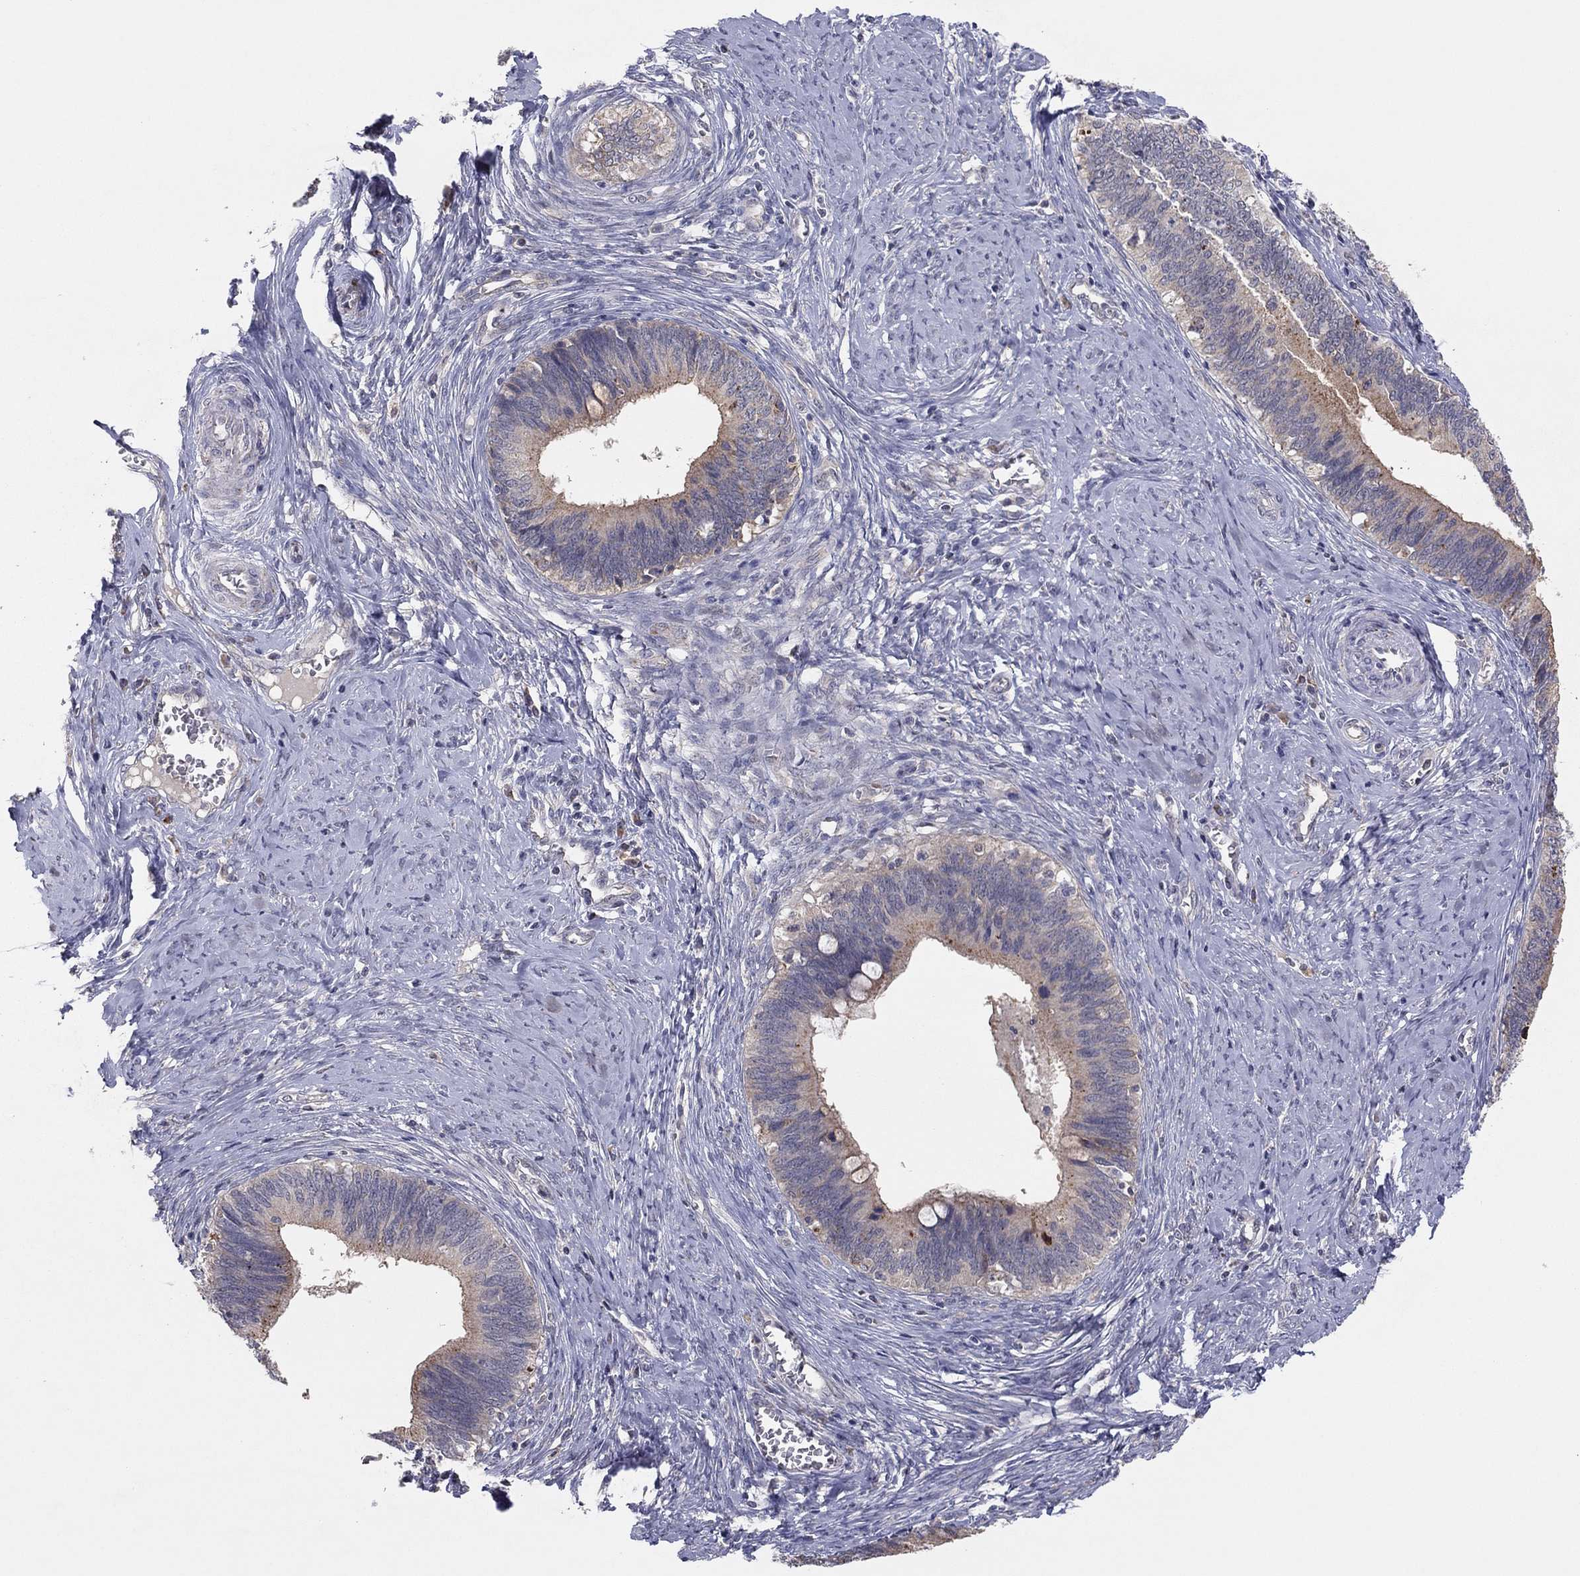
{"staining": {"intensity": "weak", "quantity": "25%-75%", "location": "cytoplasmic/membranous"}, "tissue": "cervical cancer", "cell_type": "Tumor cells", "image_type": "cancer", "snomed": [{"axis": "morphology", "description": "Adenocarcinoma, NOS"}, {"axis": "topography", "description": "Cervix"}], "caption": "A high-resolution histopathology image shows IHC staining of cervical cancer (adenocarcinoma), which reveals weak cytoplasmic/membranous expression in about 25%-75% of tumor cells.", "gene": "CRACDL", "patient": {"sex": "female", "age": 42}}